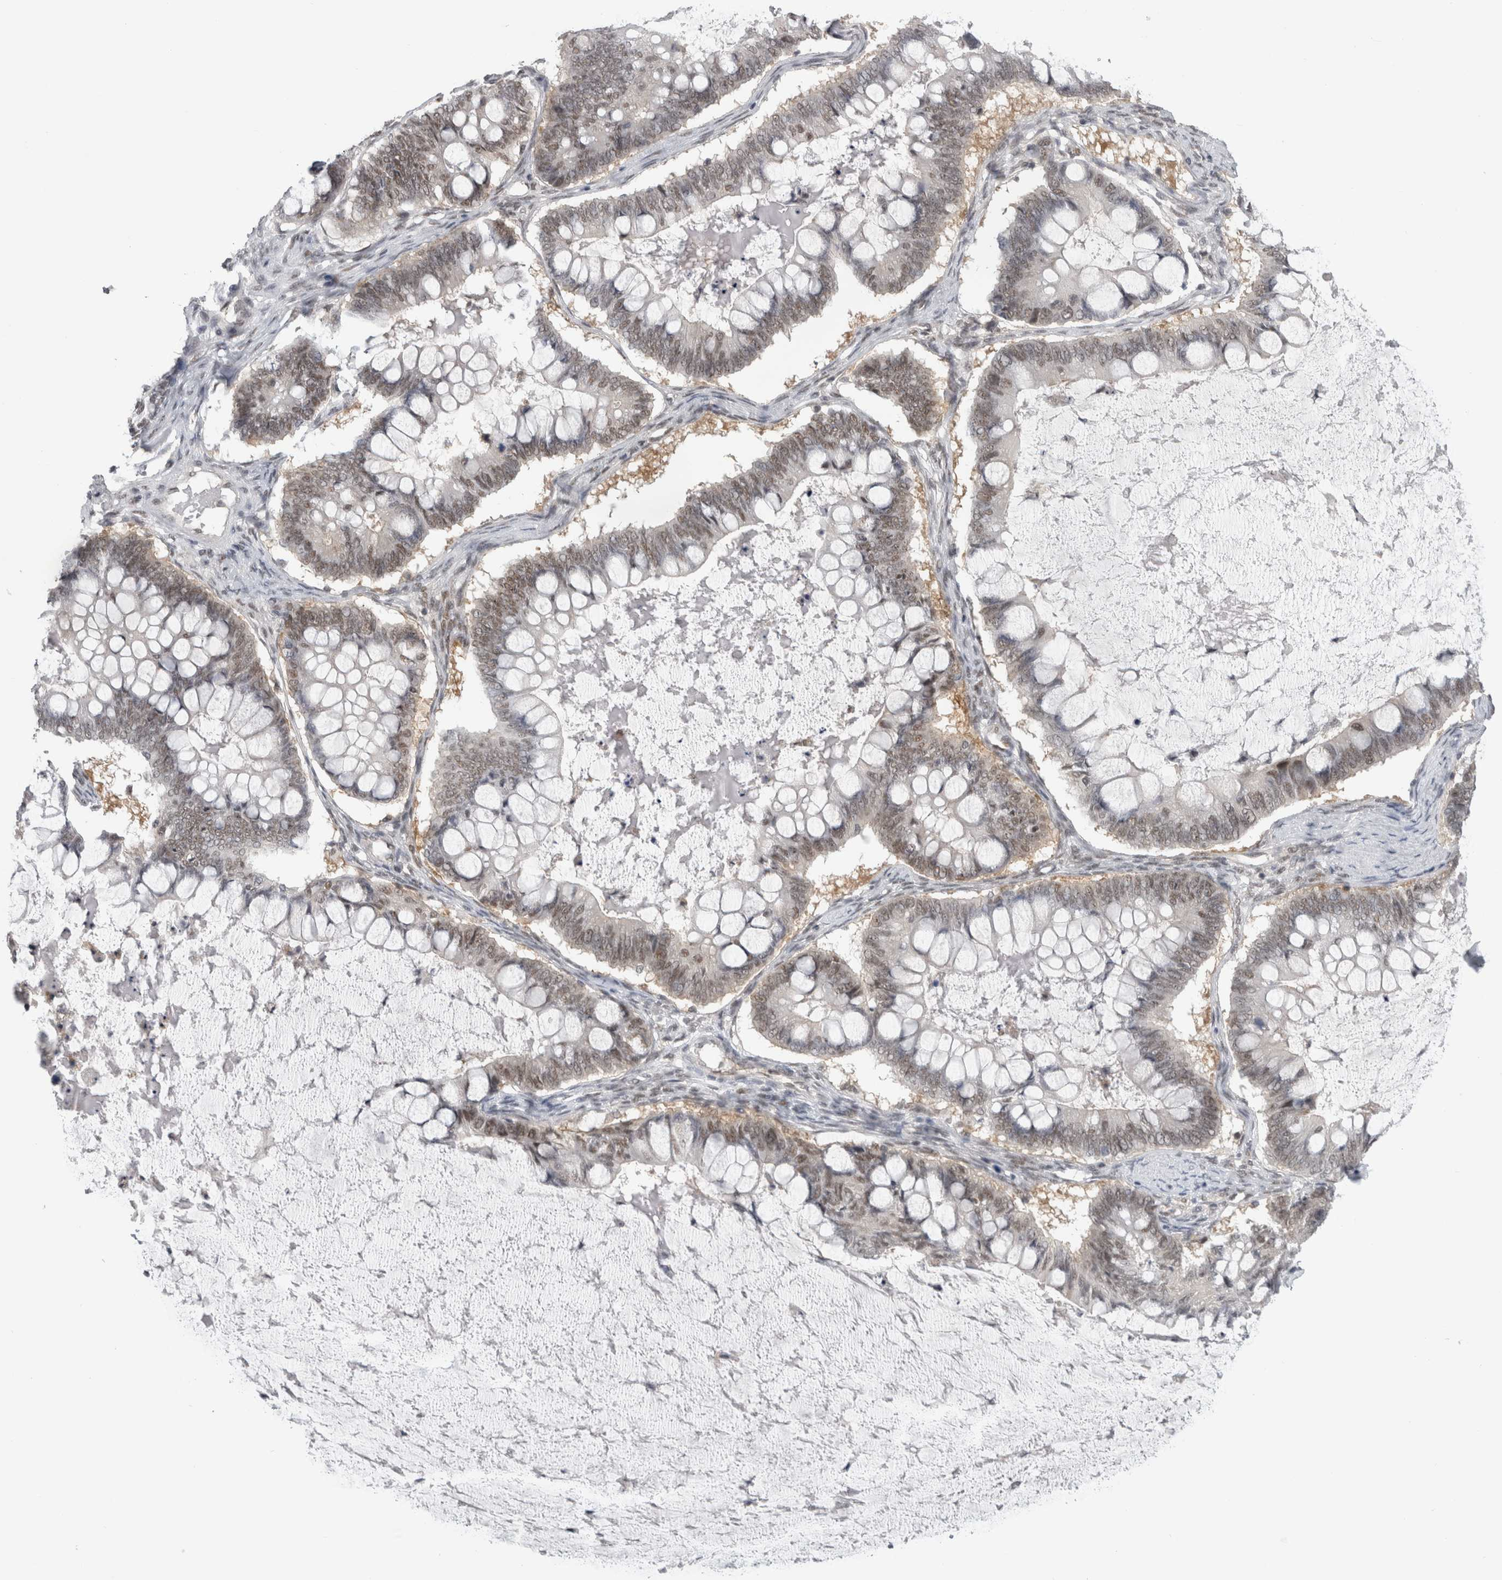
{"staining": {"intensity": "weak", "quantity": ">75%", "location": "nuclear"}, "tissue": "ovarian cancer", "cell_type": "Tumor cells", "image_type": "cancer", "snomed": [{"axis": "morphology", "description": "Cystadenocarcinoma, mucinous, NOS"}, {"axis": "topography", "description": "Ovary"}], "caption": "Mucinous cystadenocarcinoma (ovarian) was stained to show a protein in brown. There is low levels of weak nuclear staining in about >75% of tumor cells.", "gene": "PSMB2", "patient": {"sex": "female", "age": 61}}